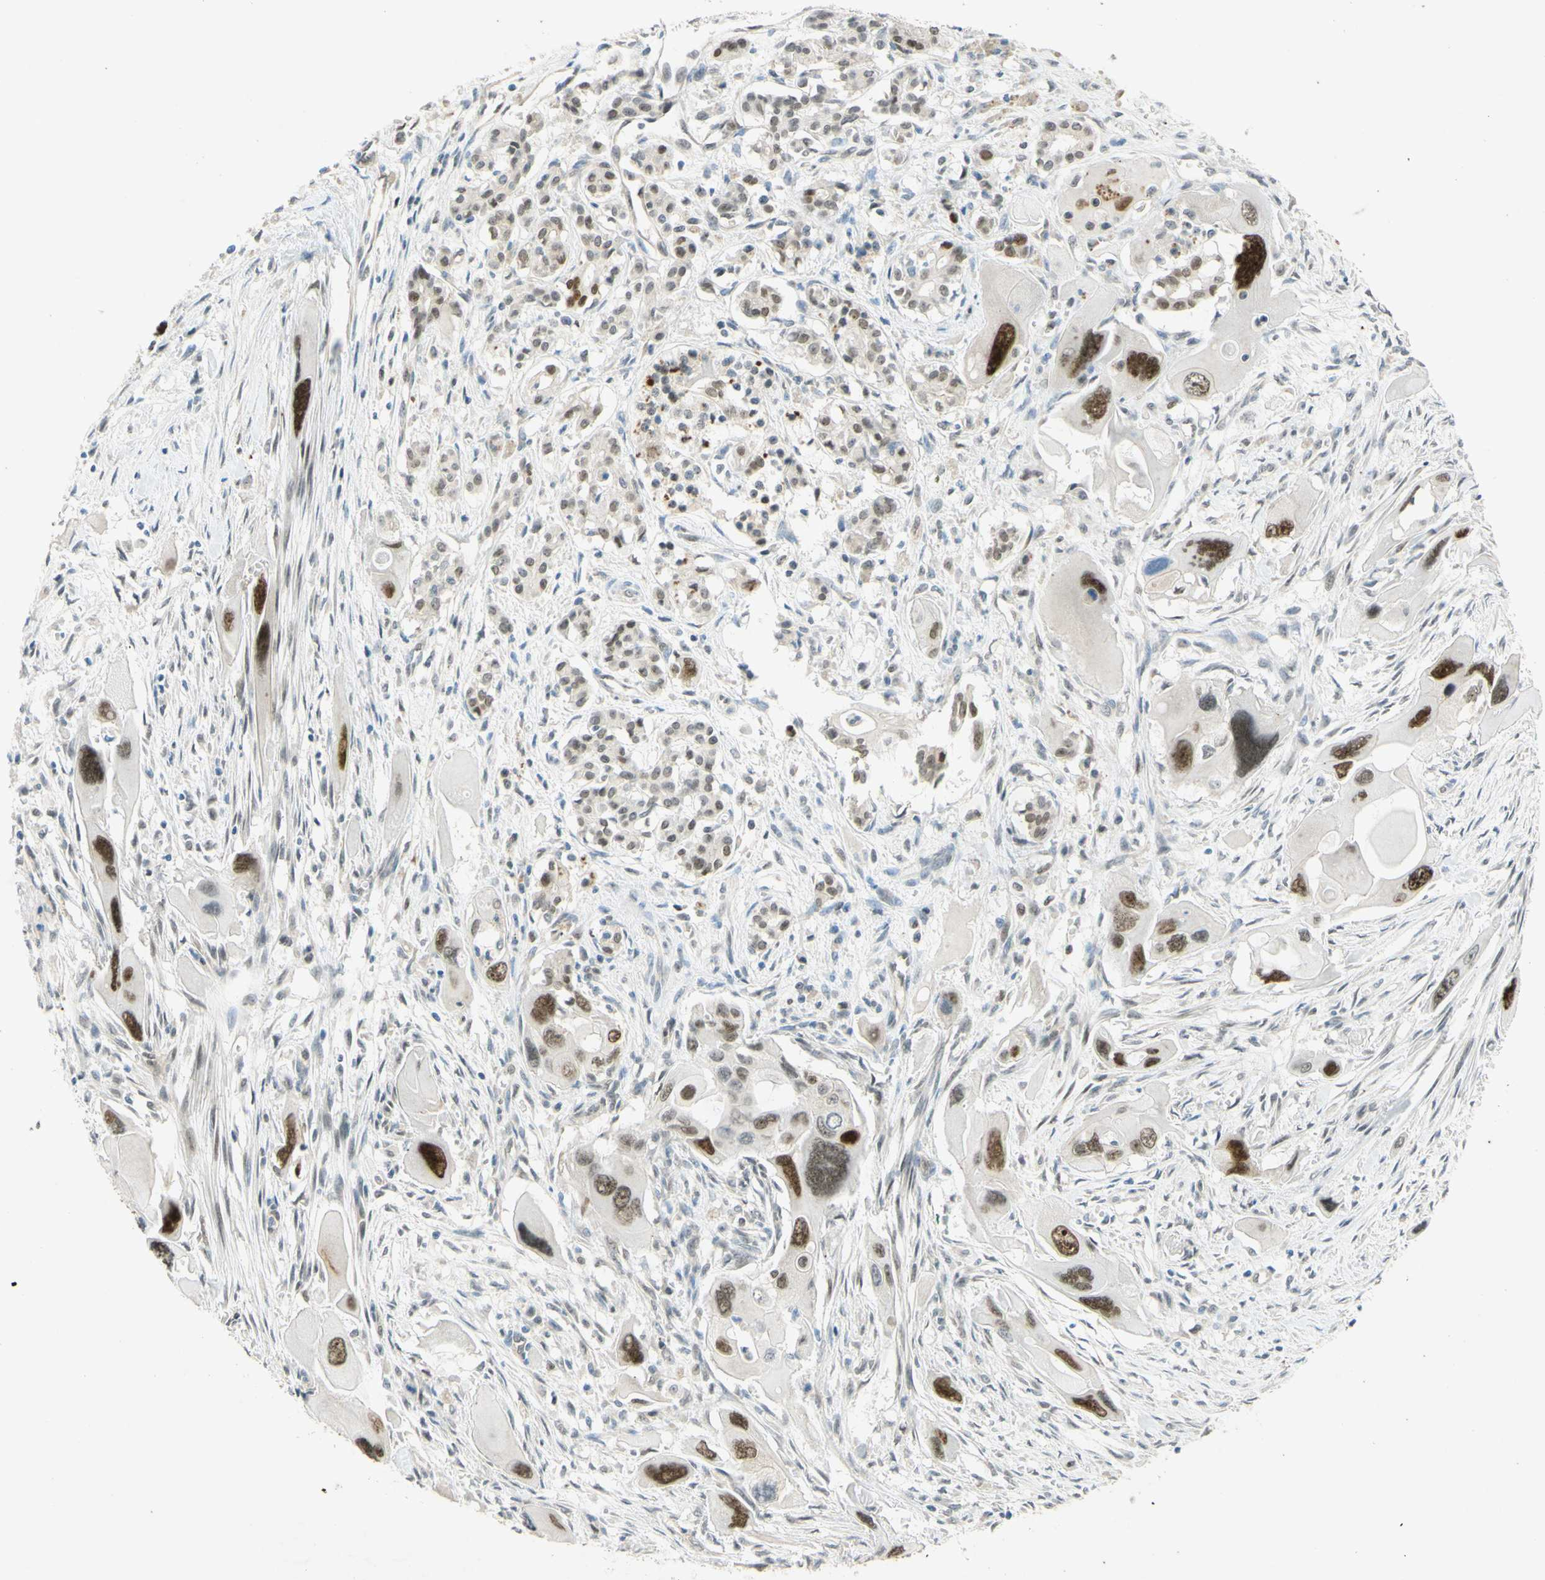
{"staining": {"intensity": "strong", "quantity": ">75%", "location": "nuclear"}, "tissue": "pancreatic cancer", "cell_type": "Tumor cells", "image_type": "cancer", "snomed": [{"axis": "morphology", "description": "Adenocarcinoma, NOS"}, {"axis": "topography", "description": "Pancreas"}], "caption": "Immunohistochemical staining of human pancreatic adenocarcinoma displays strong nuclear protein expression in about >75% of tumor cells.", "gene": "POLB", "patient": {"sex": "male", "age": 73}}